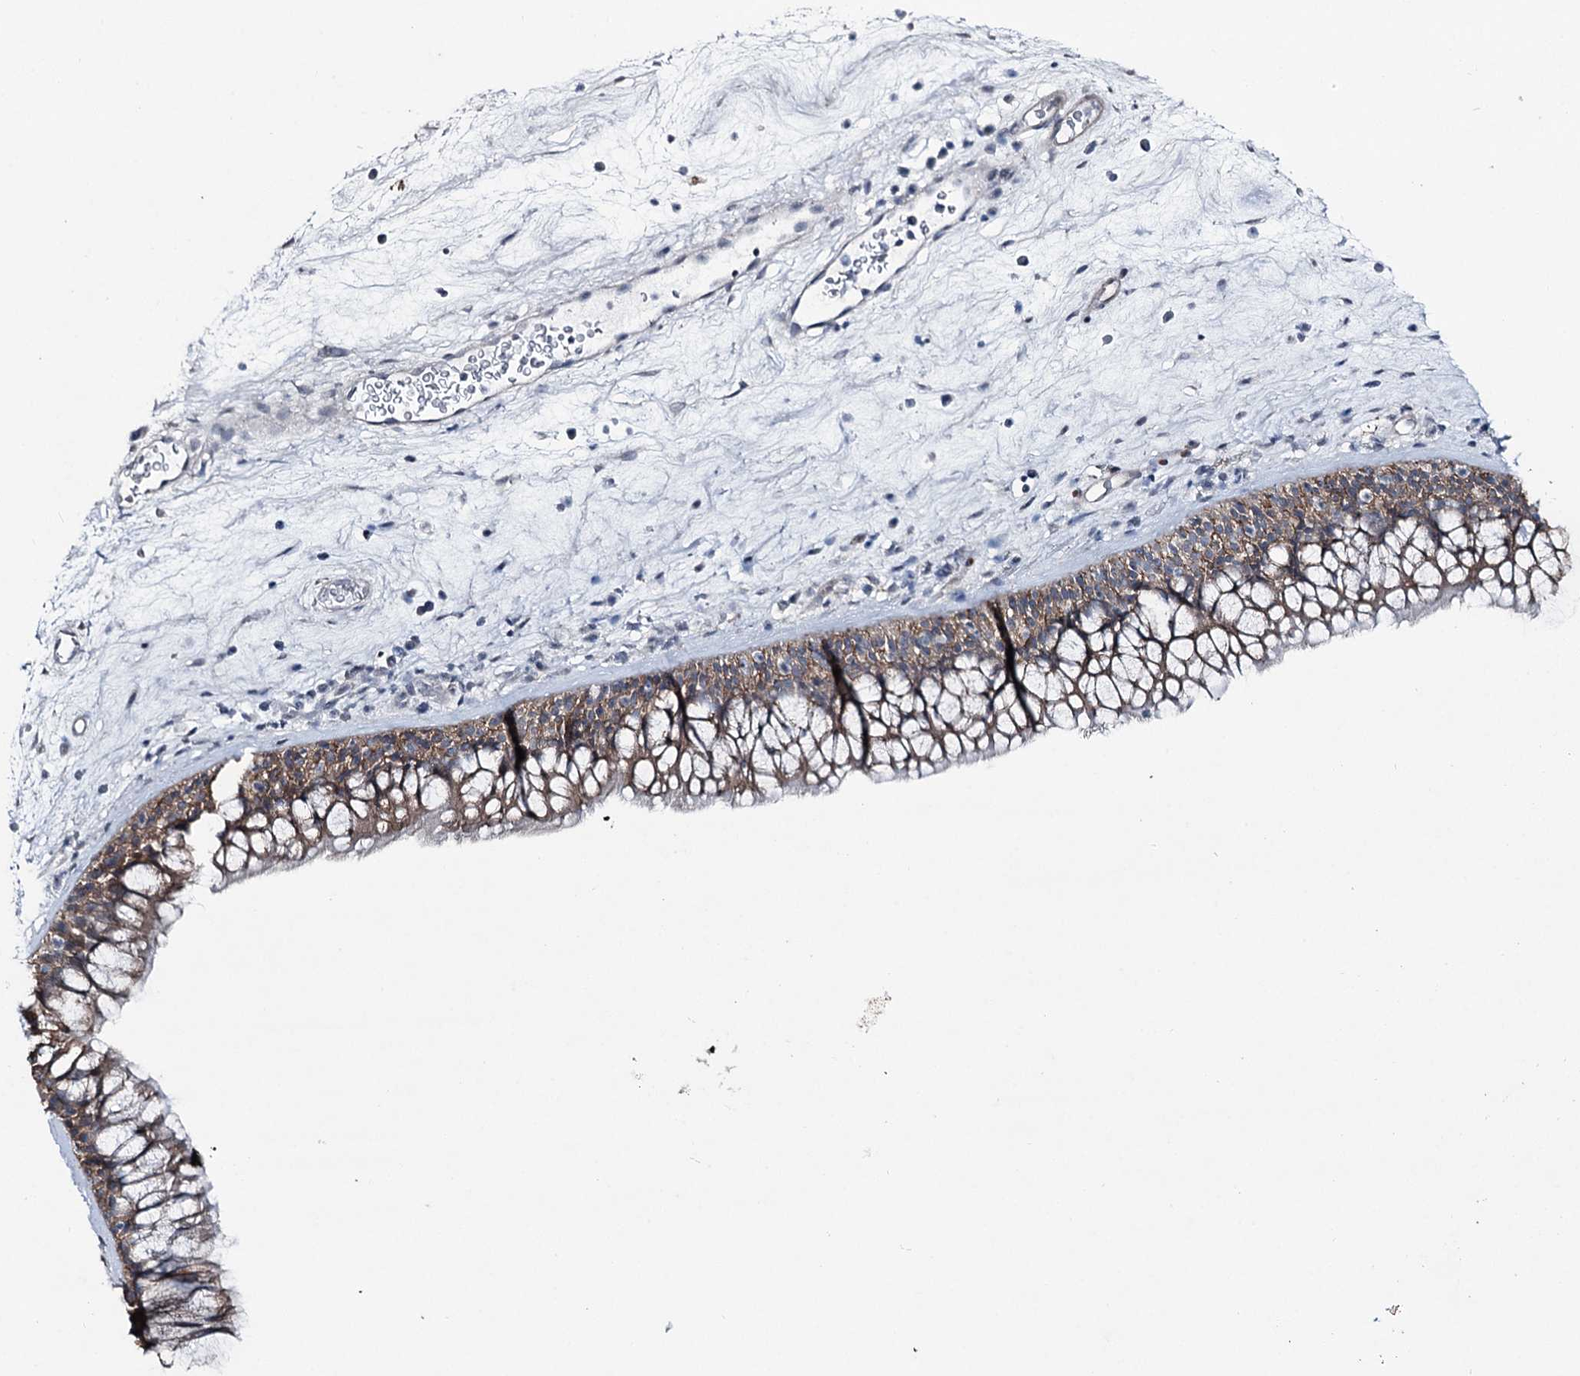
{"staining": {"intensity": "moderate", "quantity": ">75%", "location": "cytoplasmic/membranous"}, "tissue": "nasopharynx", "cell_type": "Respiratory epithelial cells", "image_type": "normal", "snomed": [{"axis": "morphology", "description": "Normal tissue, NOS"}, {"axis": "morphology", "description": "Inflammation, NOS"}, {"axis": "morphology", "description": "Malignant melanoma, Metastatic site"}, {"axis": "topography", "description": "Nasopharynx"}], "caption": "Protein expression by immunohistochemistry reveals moderate cytoplasmic/membranous staining in about >75% of respiratory epithelial cells in benign nasopharynx. (Brightfield microscopy of DAB IHC at high magnification).", "gene": "FAM120B", "patient": {"sex": "male", "age": 70}}